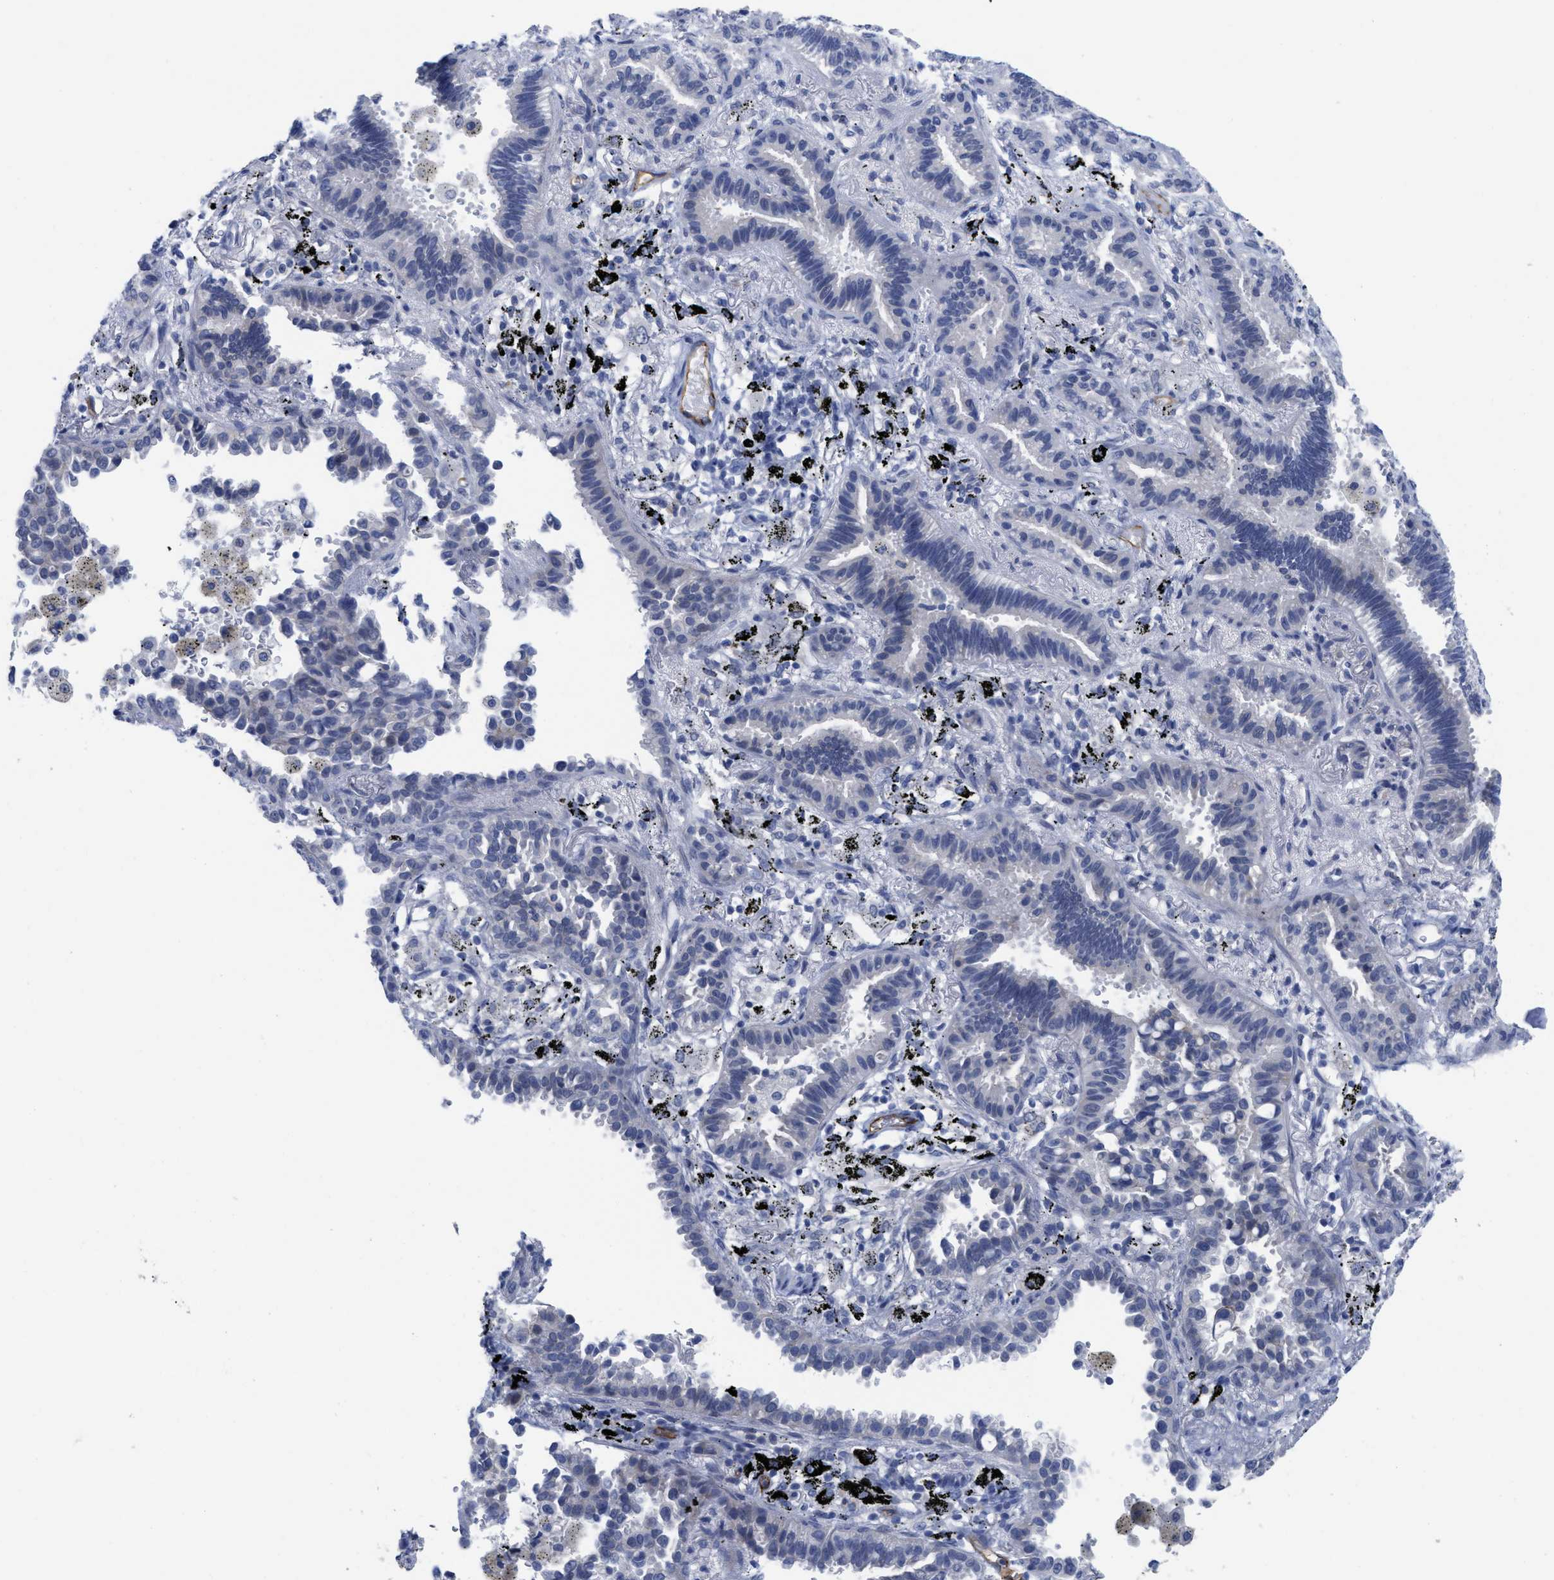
{"staining": {"intensity": "negative", "quantity": "none", "location": "none"}, "tissue": "lung cancer", "cell_type": "Tumor cells", "image_type": "cancer", "snomed": [{"axis": "morphology", "description": "Normal tissue, NOS"}, {"axis": "morphology", "description": "Adenocarcinoma, NOS"}, {"axis": "topography", "description": "Lung"}], "caption": "The image shows no significant positivity in tumor cells of lung cancer.", "gene": "ACKR1", "patient": {"sex": "male", "age": 59}}